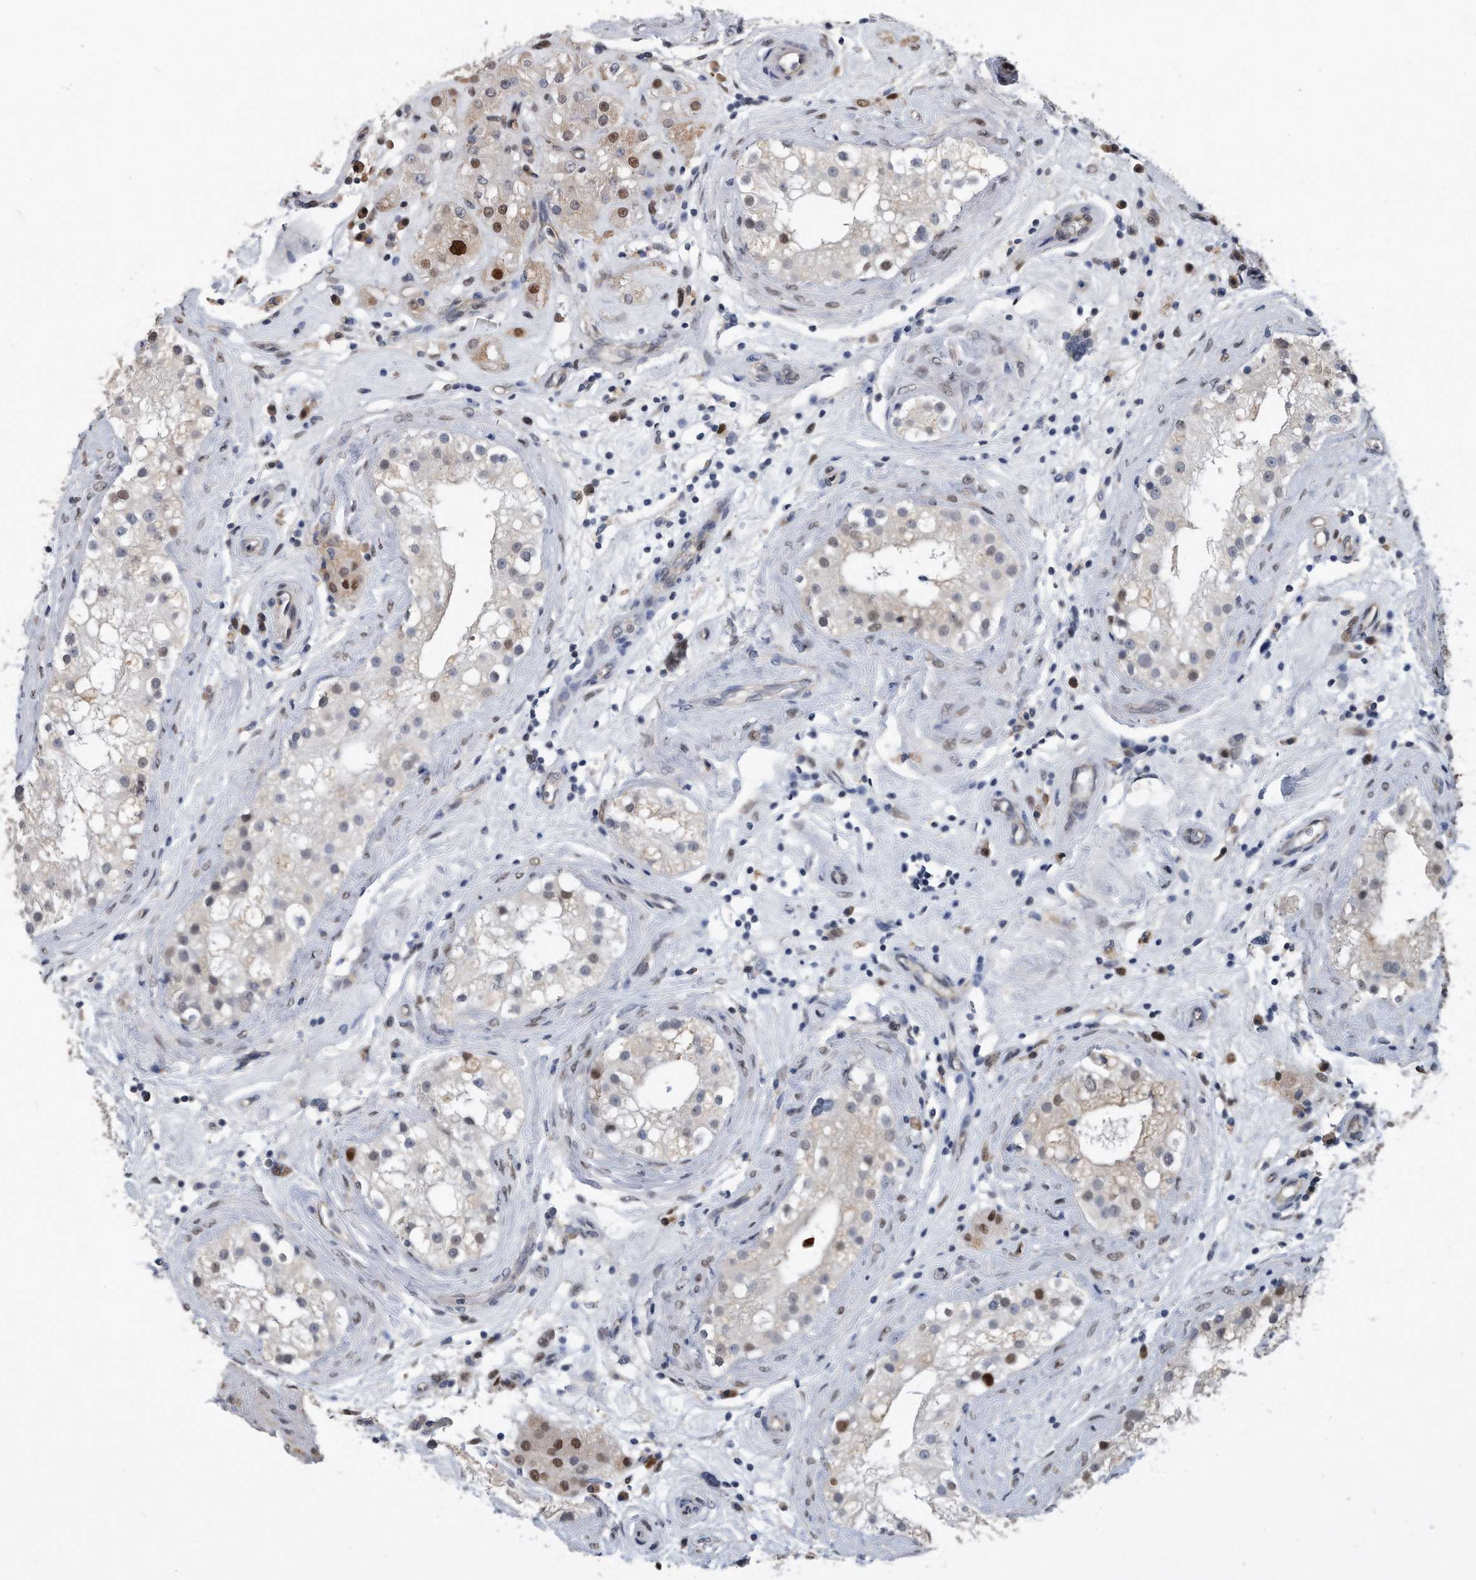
{"staining": {"intensity": "strong", "quantity": "25%-75%", "location": "nuclear"}, "tissue": "testis", "cell_type": "Cells in seminiferous ducts", "image_type": "normal", "snomed": [{"axis": "morphology", "description": "Normal tissue, NOS"}, {"axis": "topography", "description": "Testis"}], "caption": "Cells in seminiferous ducts reveal high levels of strong nuclear expression in approximately 25%-75% of cells in benign testis. Using DAB (brown) and hematoxylin (blue) stains, captured at high magnification using brightfield microscopy.", "gene": "PCNA", "patient": {"sex": "male", "age": 84}}